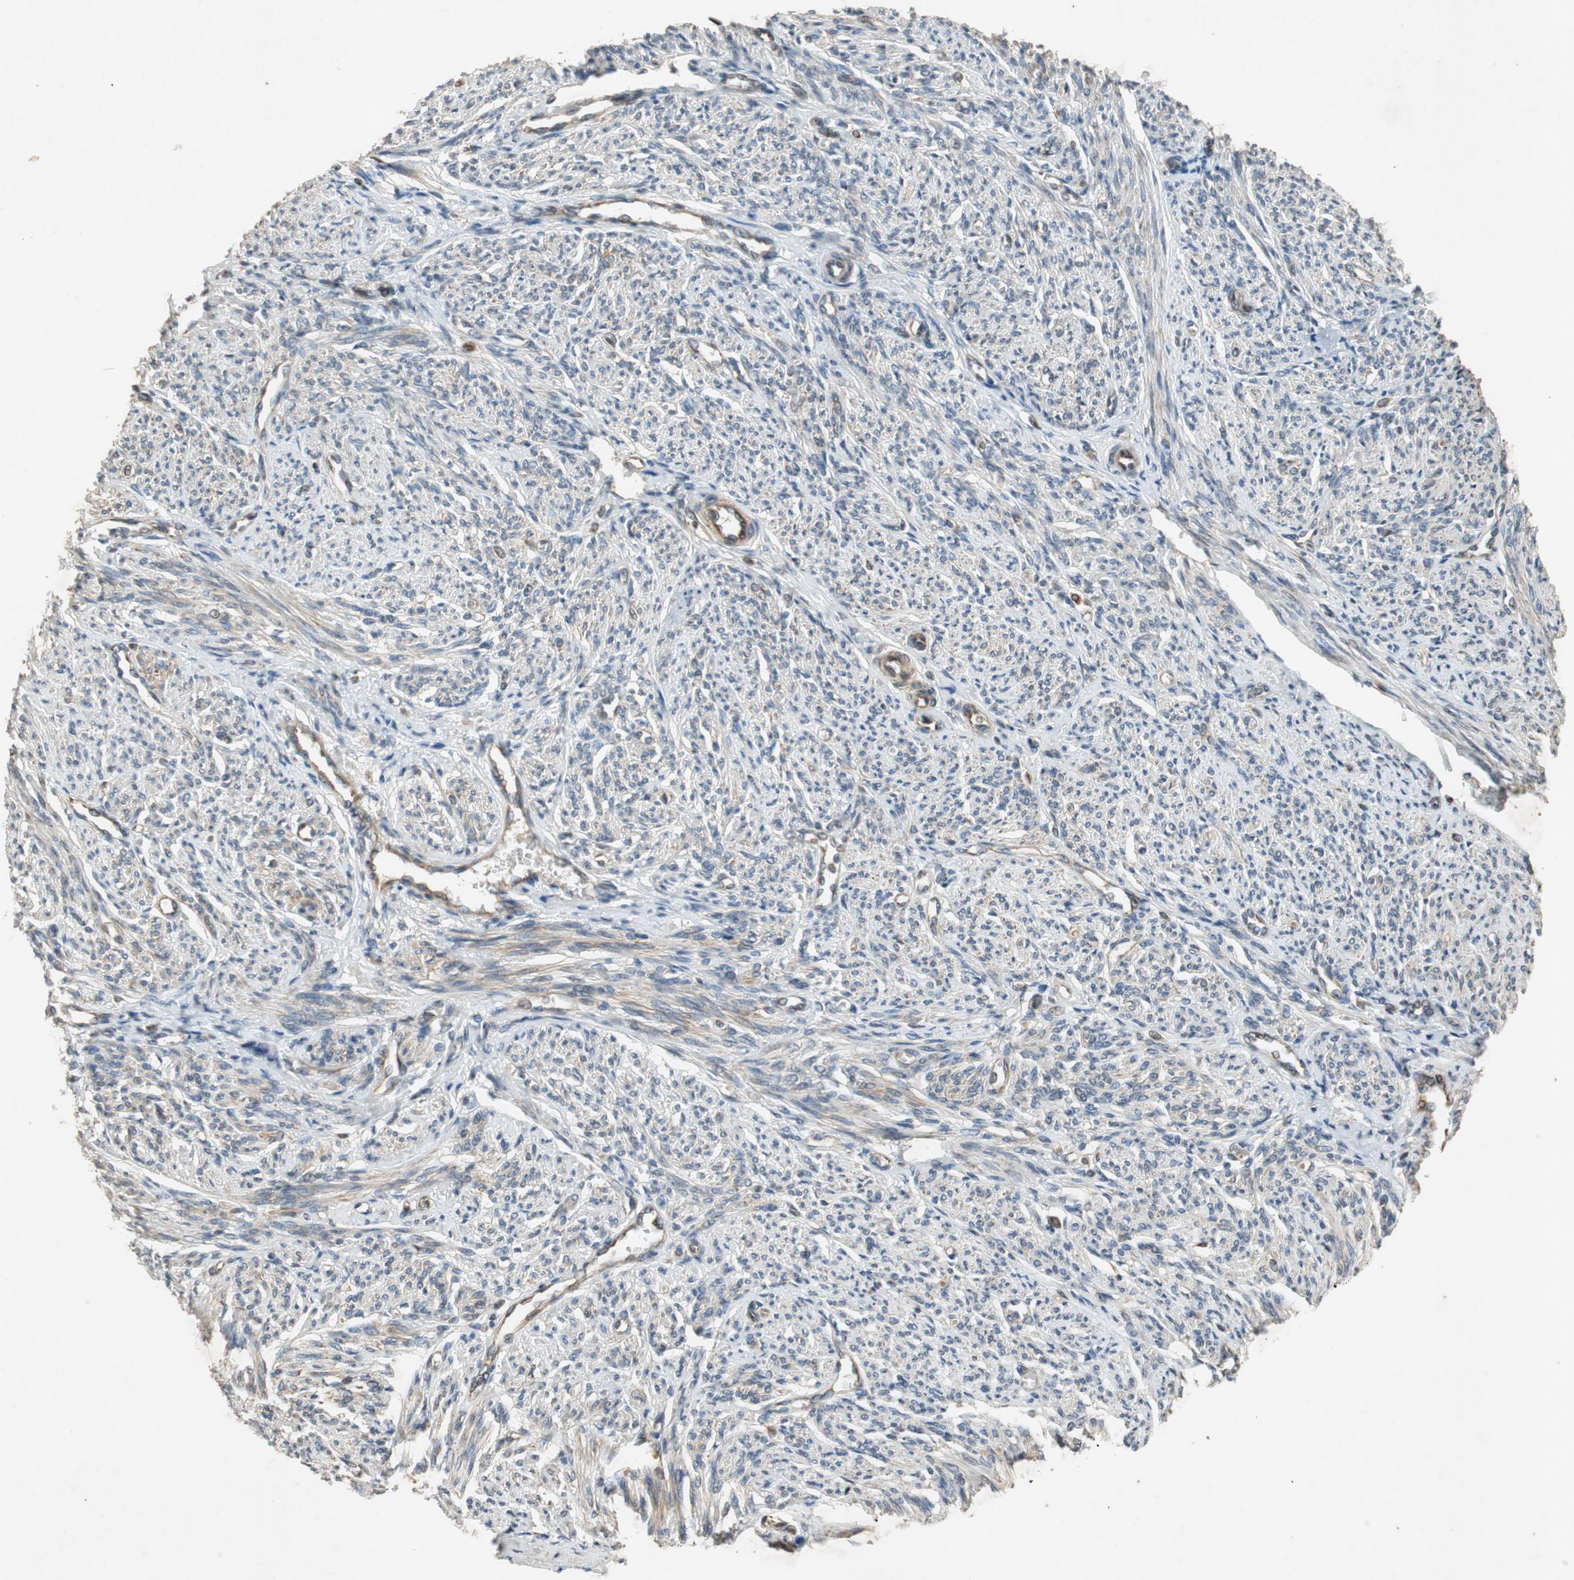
{"staining": {"intensity": "moderate", "quantity": ">75%", "location": "cytoplasmic/membranous"}, "tissue": "smooth muscle", "cell_type": "Smooth muscle cells", "image_type": "normal", "snomed": [{"axis": "morphology", "description": "Normal tissue, NOS"}, {"axis": "topography", "description": "Smooth muscle"}], "caption": "Unremarkable smooth muscle was stained to show a protein in brown. There is medium levels of moderate cytoplasmic/membranous positivity in about >75% of smooth muscle cells.", "gene": "ATP2C1", "patient": {"sex": "female", "age": 65}}